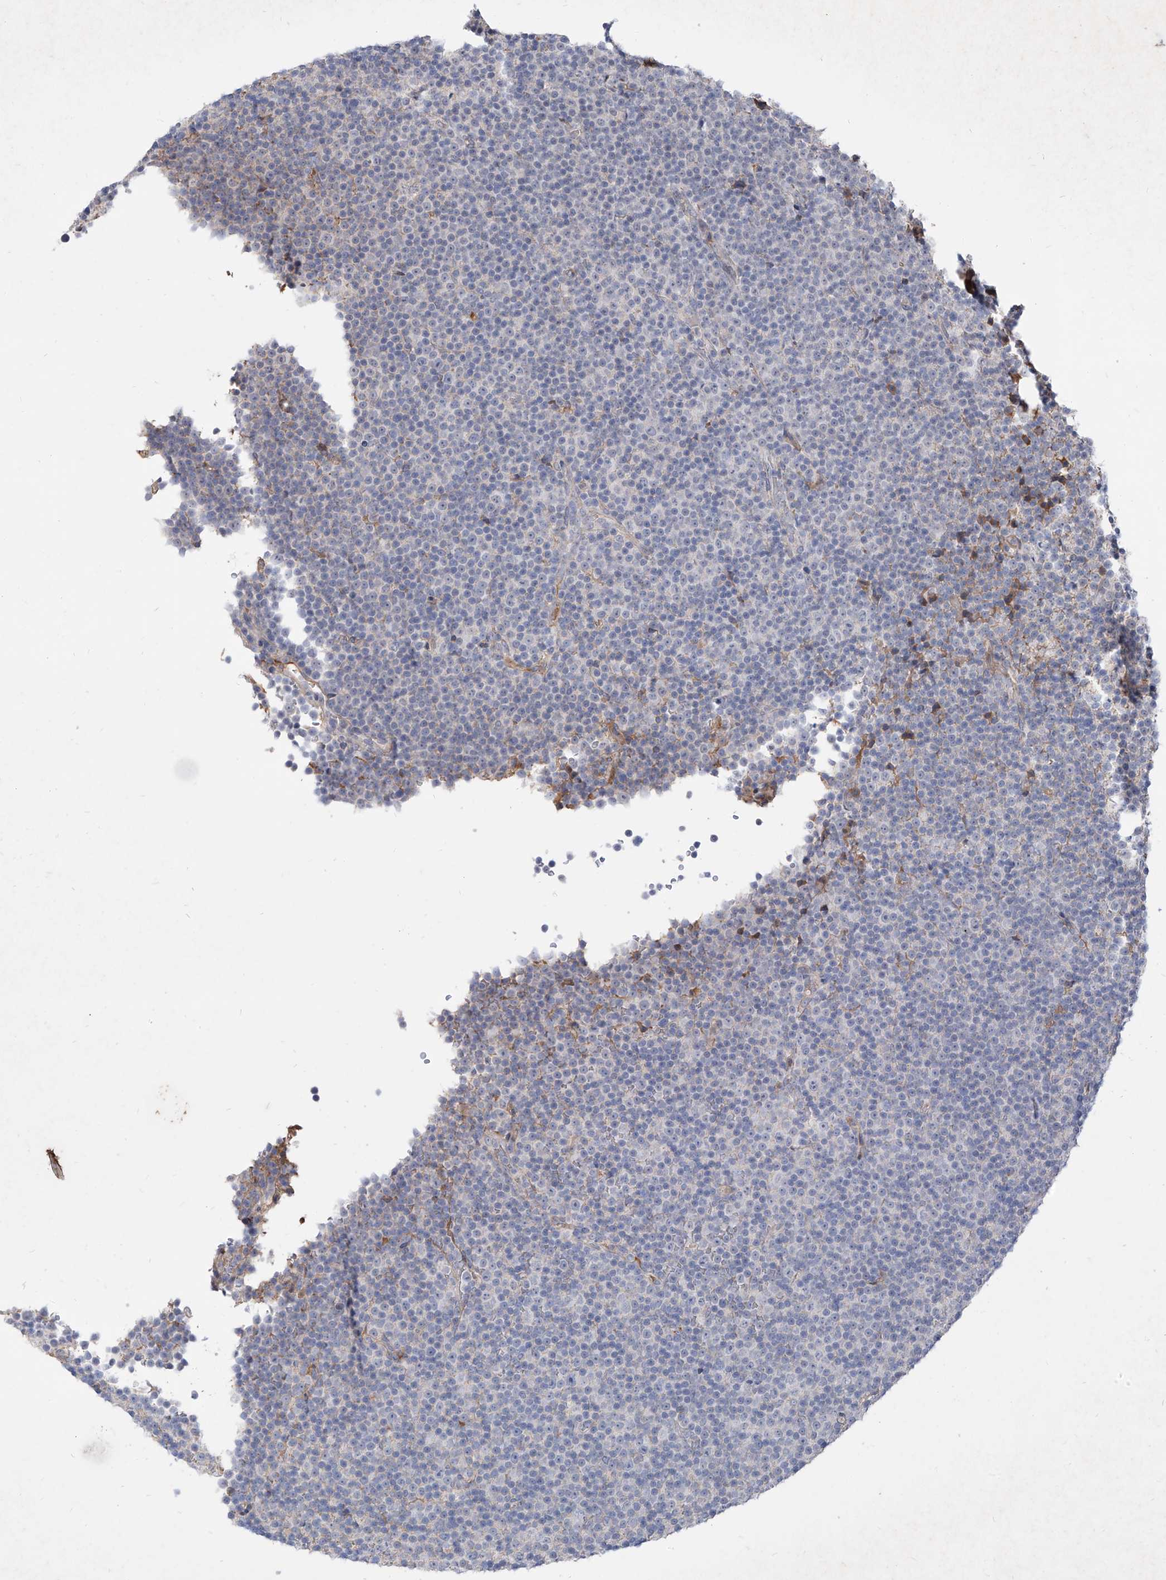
{"staining": {"intensity": "negative", "quantity": "none", "location": "none"}, "tissue": "lymphoma", "cell_type": "Tumor cells", "image_type": "cancer", "snomed": [{"axis": "morphology", "description": "Malignant lymphoma, non-Hodgkin's type, Low grade"}, {"axis": "topography", "description": "Lymph node"}], "caption": "Immunohistochemical staining of malignant lymphoma, non-Hodgkin's type (low-grade) exhibits no significant staining in tumor cells.", "gene": "C4A", "patient": {"sex": "female", "age": 67}}